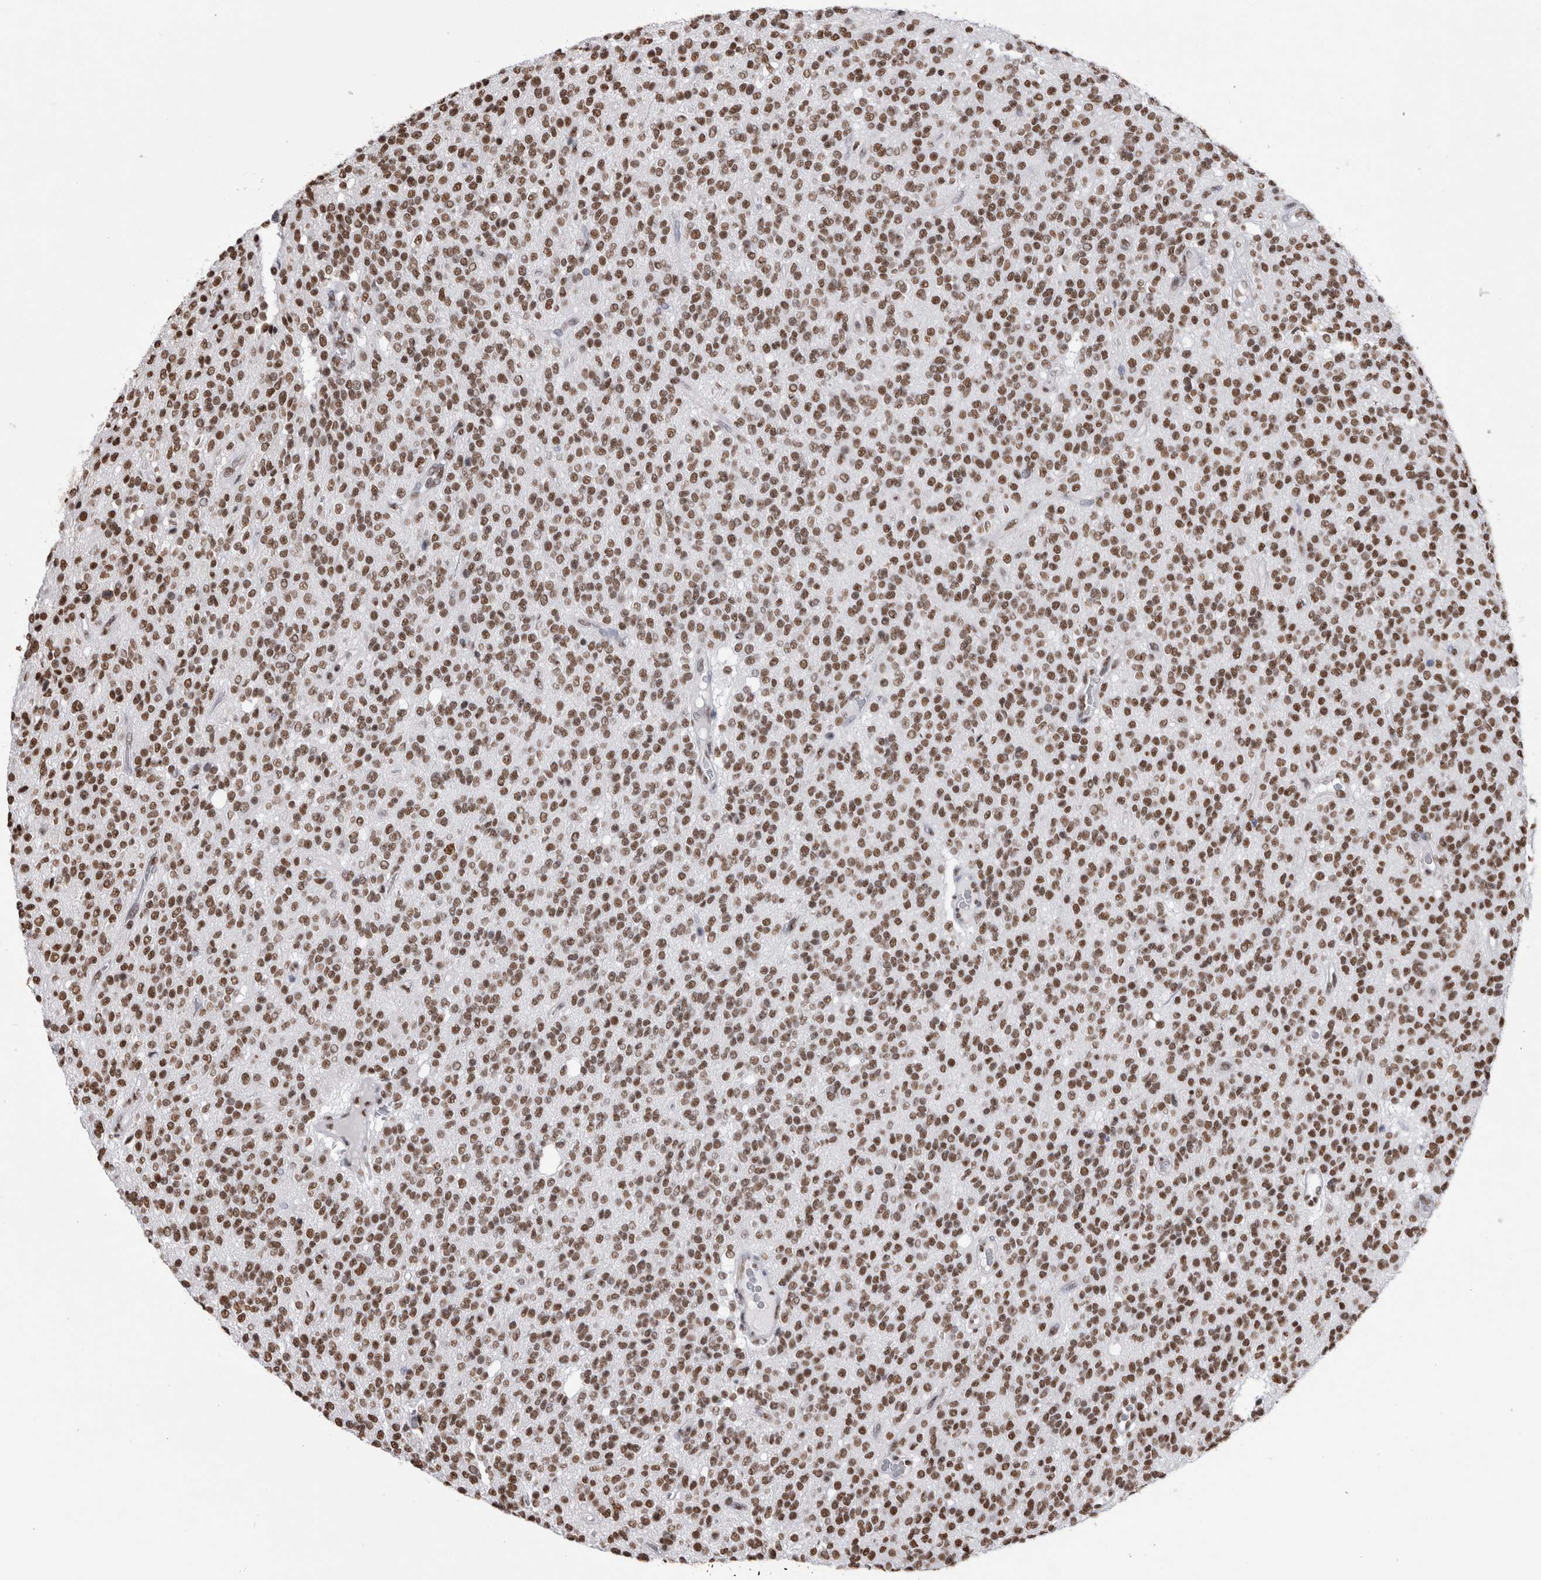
{"staining": {"intensity": "strong", "quantity": ">75%", "location": "nuclear"}, "tissue": "glioma", "cell_type": "Tumor cells", "image_type": "cancer", "snomed": [{"axis": "morphology", "description": "Glioma, malignant, High grade"}, {"axis": "topography", "description": "Brain"}], "caption": "Immunohistochemistry (IHC) (DAB) staining of human malignant glioma (high-grade) shows strong nuclear protein staining in approximately >75% of tumor cells.", "gene": "ALPK3", "patient": {"sex": "male", "age": 34}}